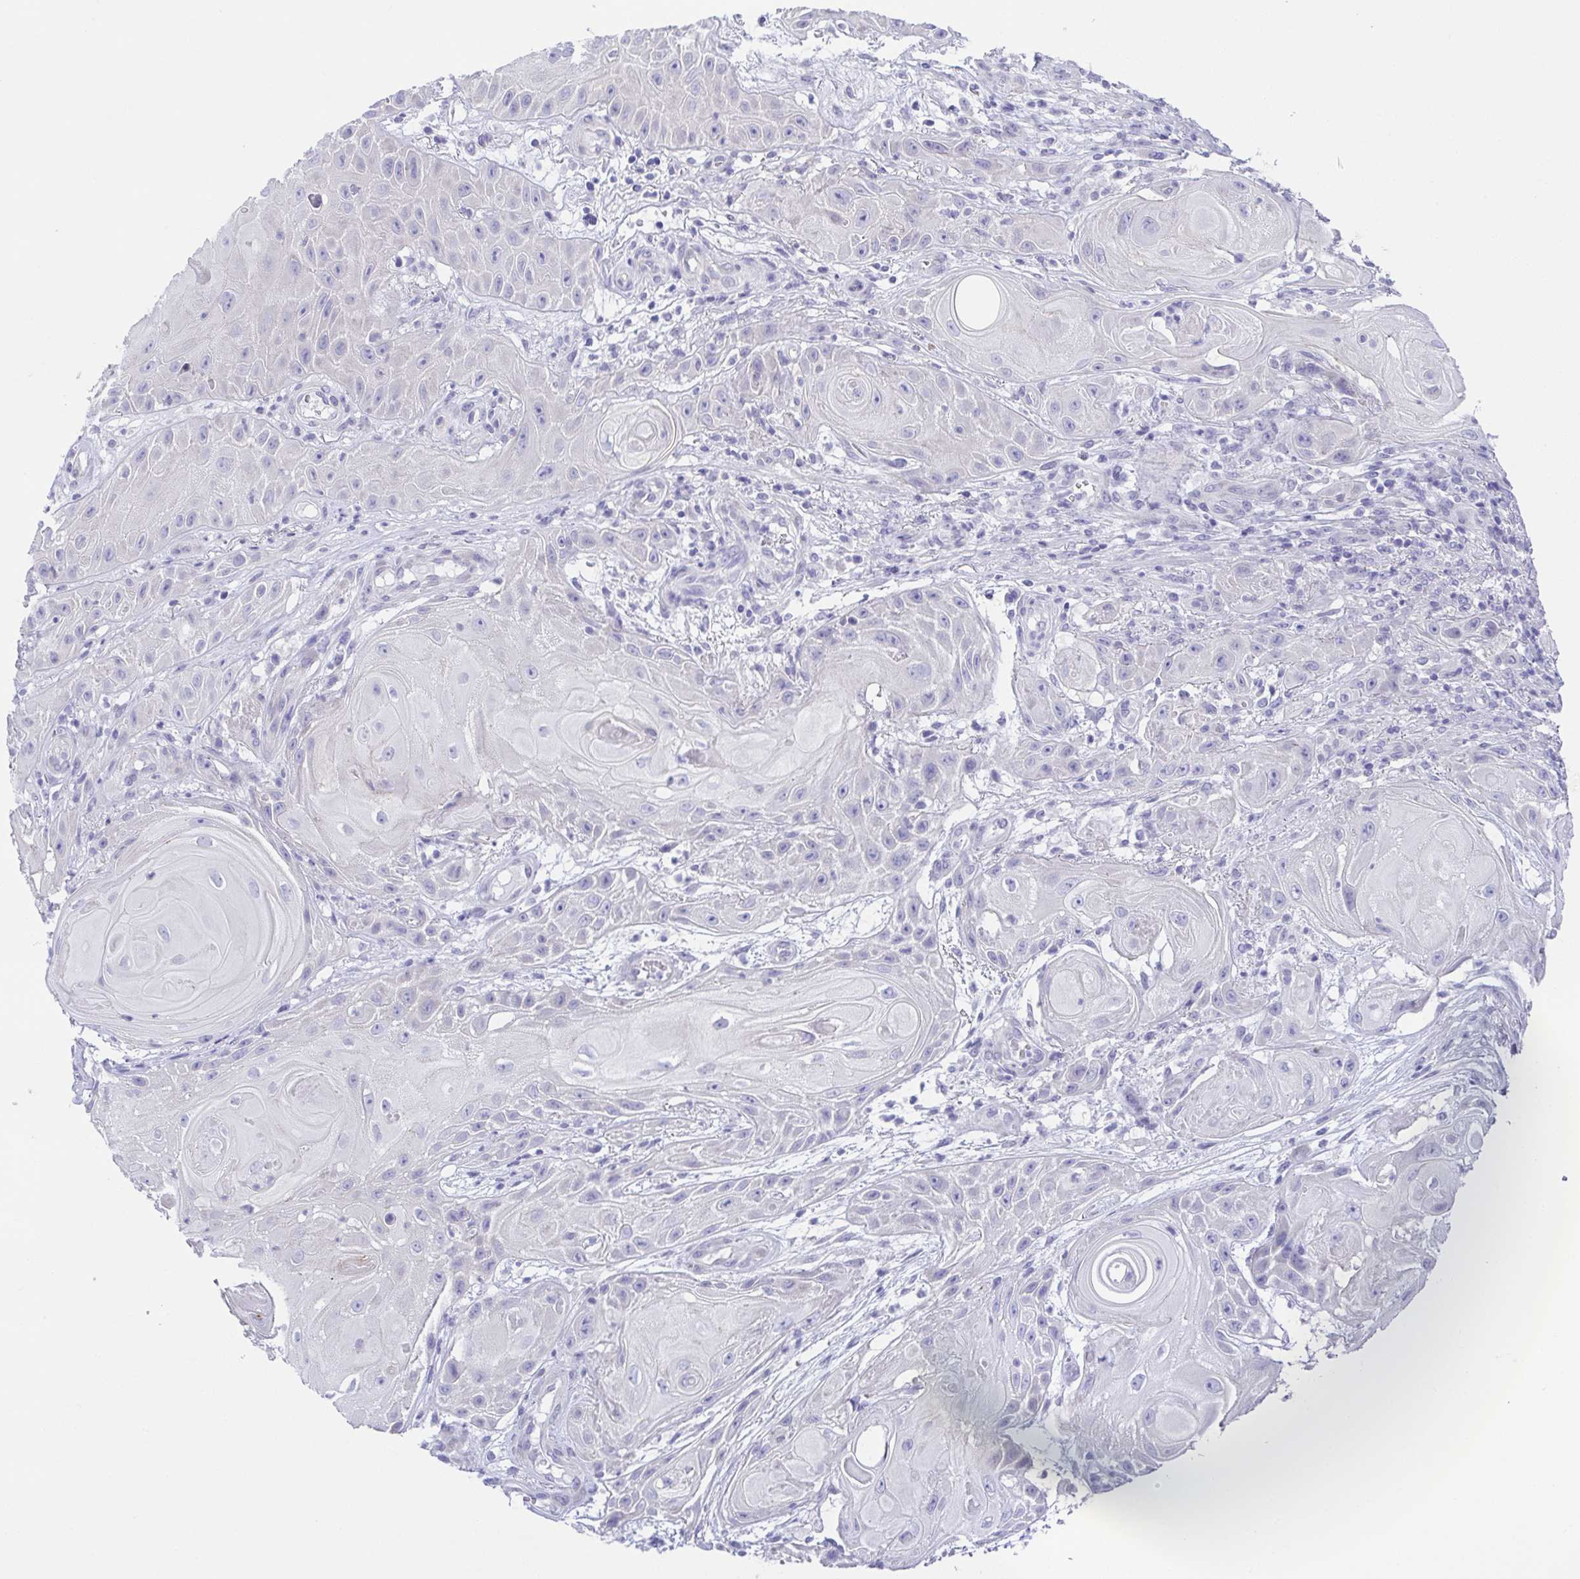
{"staining": {"intensity": "negative", "quantity": "none", "location": "none"}, "tissue": "skin cancer", "cell_type": "Tumor cells", "image_type": "cancer", "snomed": [{"axis": "morphology", "description": "Squamous cell carcinoma, NOS"}, {"axis": "topography", "description": "Skin"}], "caption": "High magnification brightfield microscopy of skin cancer stained with DAB (brown) and counterstained with hematoxylin (blue): tumor cells show no significant staining.", "gene": "LUZP4", "patient": {"sex": "male", "age": 62}}